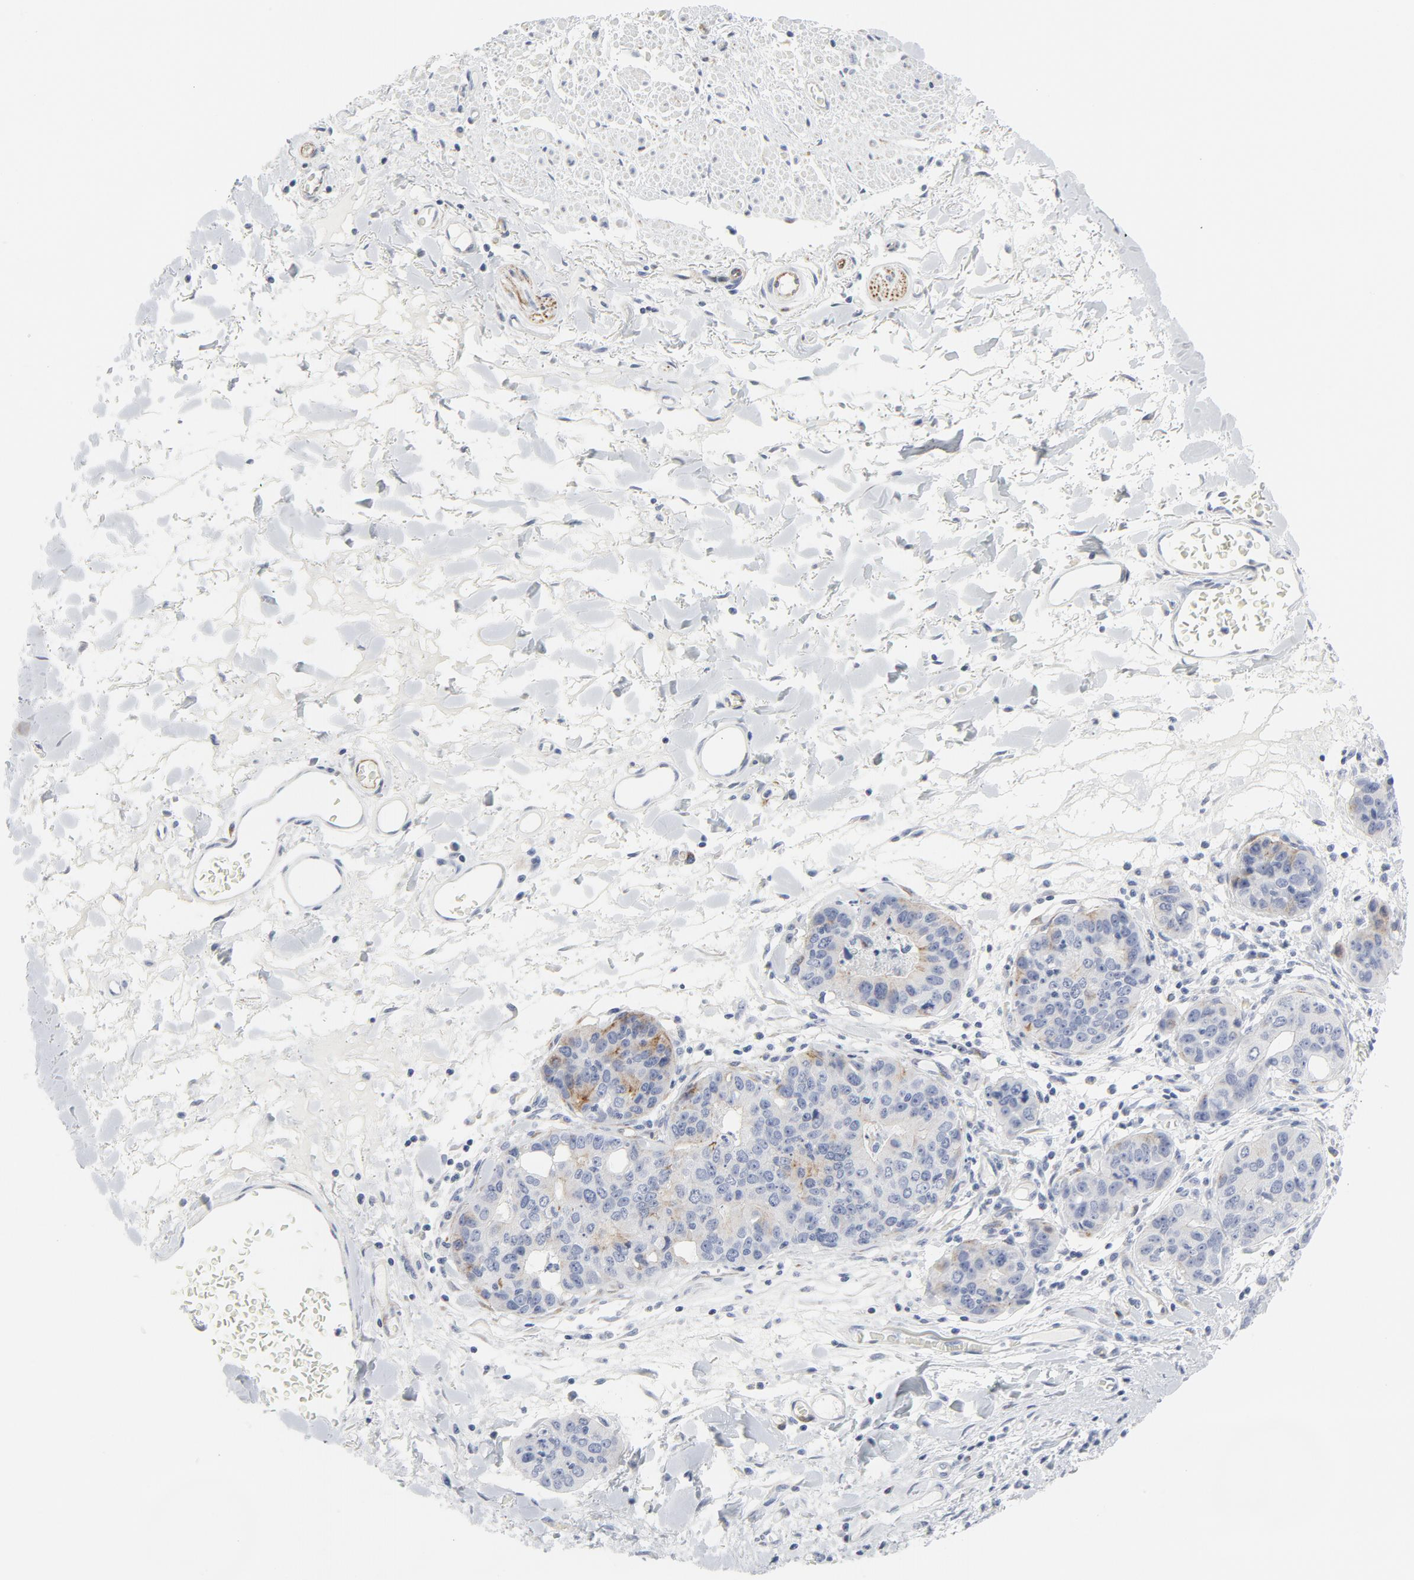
{"staining": {"intensity": "moderate", "quantity": "<25%", "location": "cytoplasmic/membranous"}, "tissue": "stomach cancer", "cell_type": "Tumor cells", "image_type": "cancer", "snomed": [{"axis": "morphology", "description": "Adenocarcinoma, NOS"}, {"axis": "topography", "description": "Esophagus"}, {"axis": "topography", "description": "Stomach"}], "caption": "A low amount of moderate cytoplasmic/membranous positivity is appreciated in about <25% of tumor cells in stomach cancer tissue.", "gene": "TUBB1", "patient": {"sex": "male", "age": 74}}